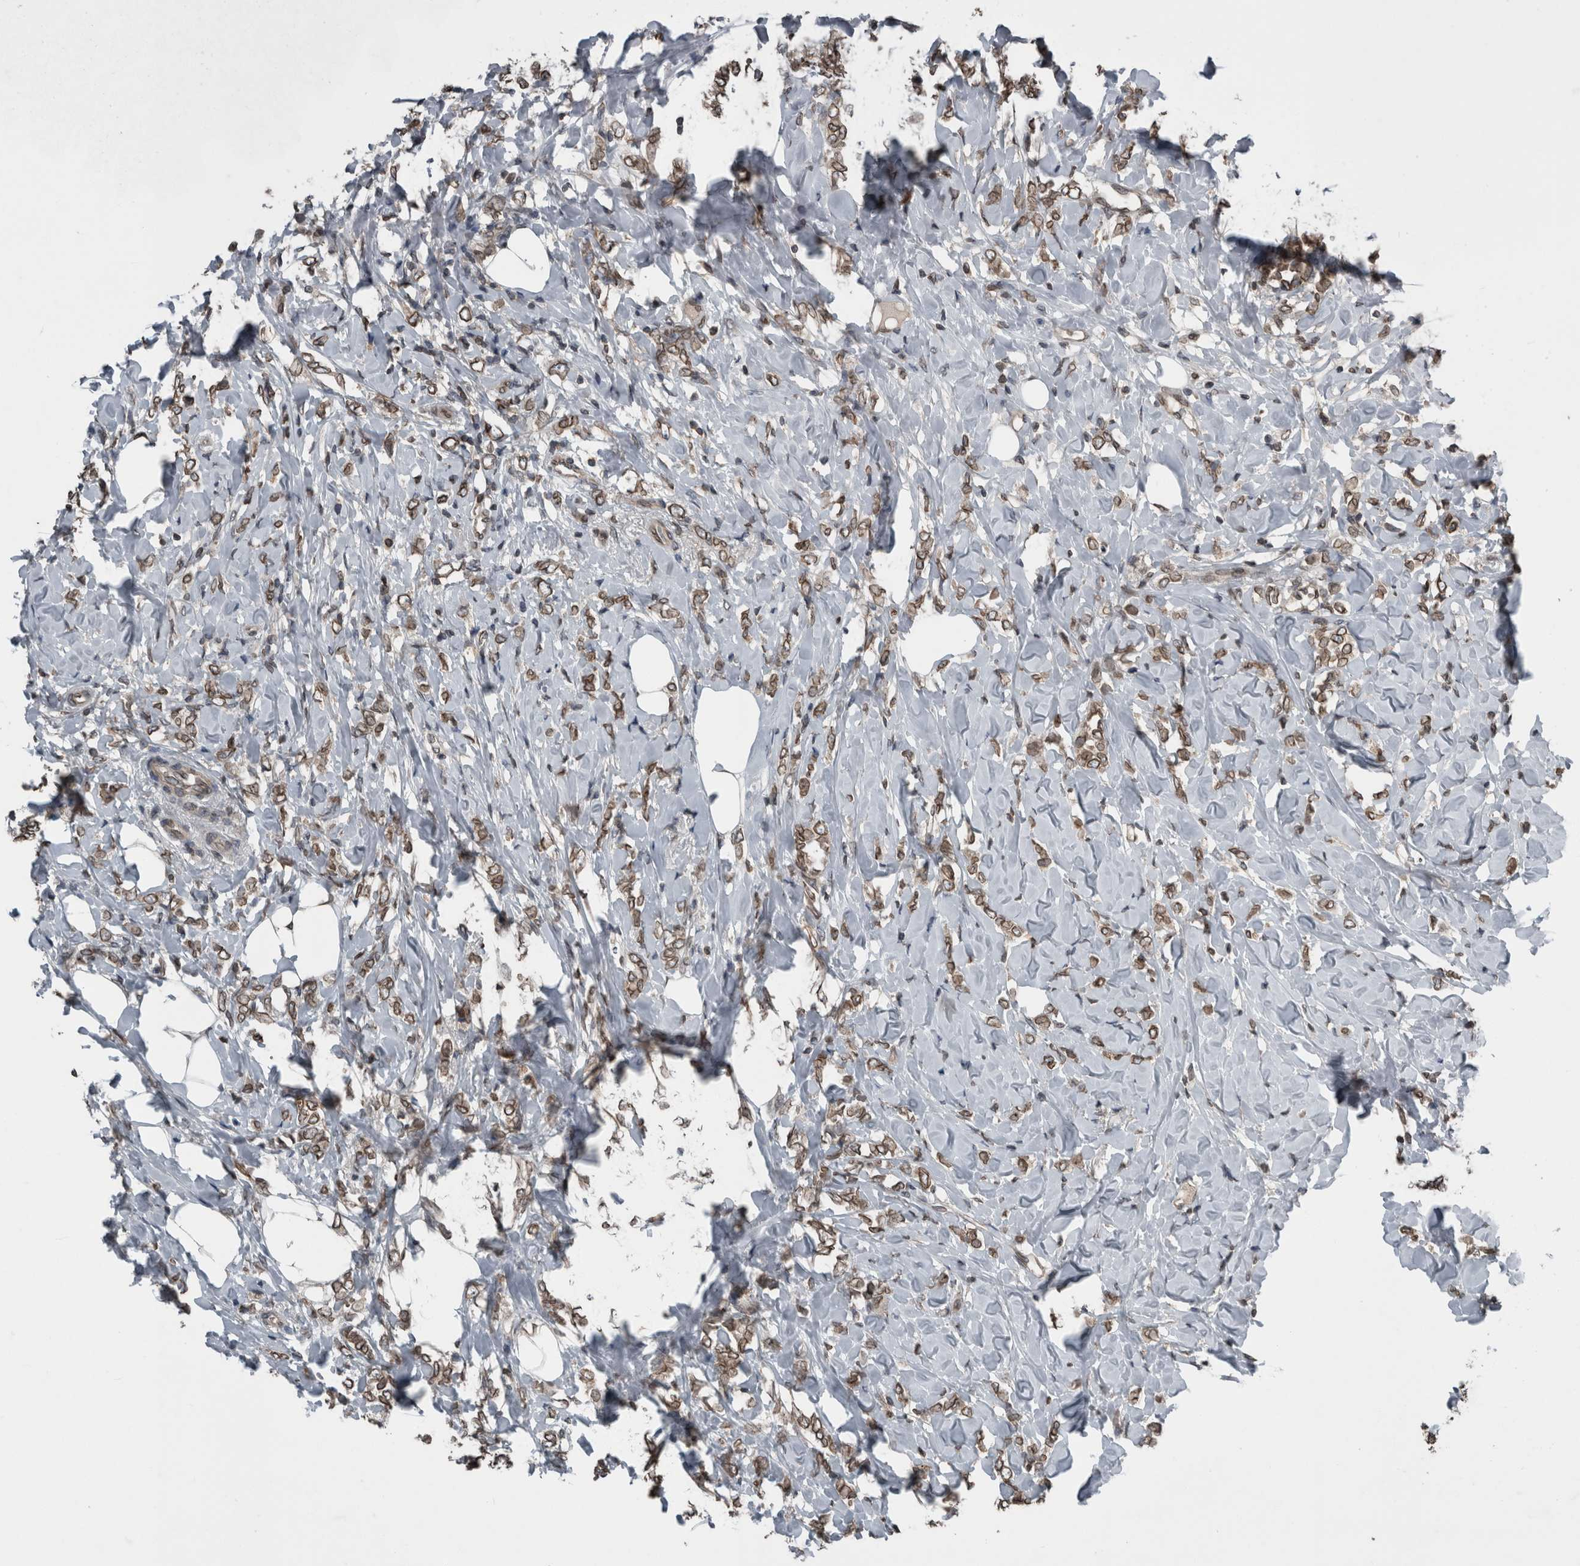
{"staining": {"intensity": "moderate", "quantity": ">75%", "location": "cytoplasmic/membranous,nuclear"}, "tissue": "breast cancer", "cell_type": "Tumor cells", "image_type": "cancer", "snomed": [{"axis": "morphology", "description": "Normal tissue, NOS"}, {"axis": "morphology", "description": "Lobular carcinoma"}, {"axis": "topography", "description": "Breast"}], "caption": "Immunohistochemistry image of human breast cancer stained for a protein (brown), which exhibits medium levels of moderate cytoplasmic/membranous and nuclear expression in approximately >75% of tumor cells.", "gene": "RANBP2", "patient": {"sex": "female", "age": 47}}